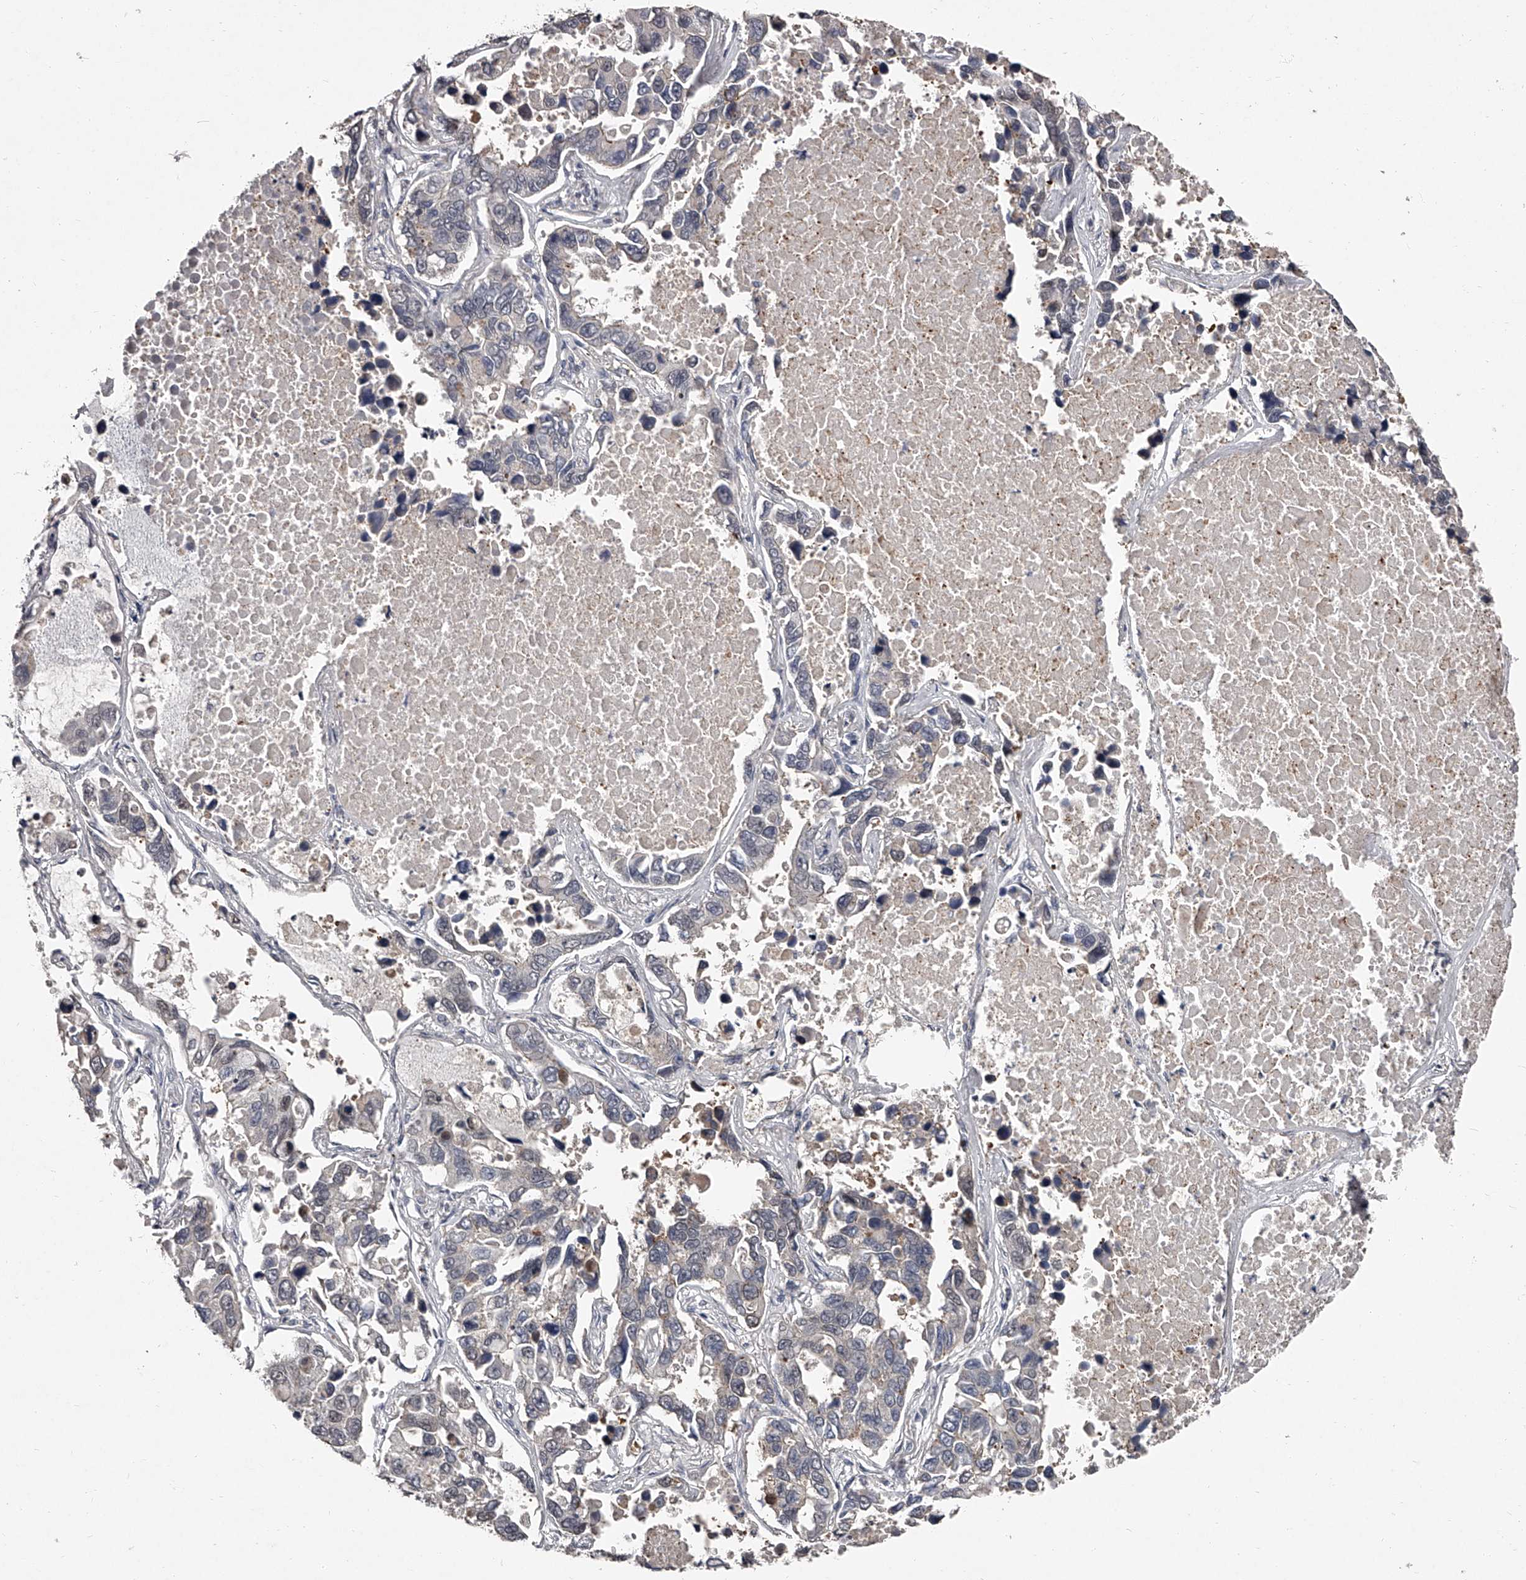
{"staining": {"intensity": "negative", "quantity": "none", "location": "none"}, "tissue": "lung cancer", "cell_type": "Tumor cells", "image_type": "cancer", "snomed": [{"axis": "morphology", "description": "Adenocarcinoma, NOS"}, {"axis": "topography", "description": "Lung"}], "caption": "The immunohistochemistry photomicrograph has no significant staining in tumor cells of lung cancer tissue.", "gene": "NT5DC1", "patient": {"sex": "male", "age": 64}}